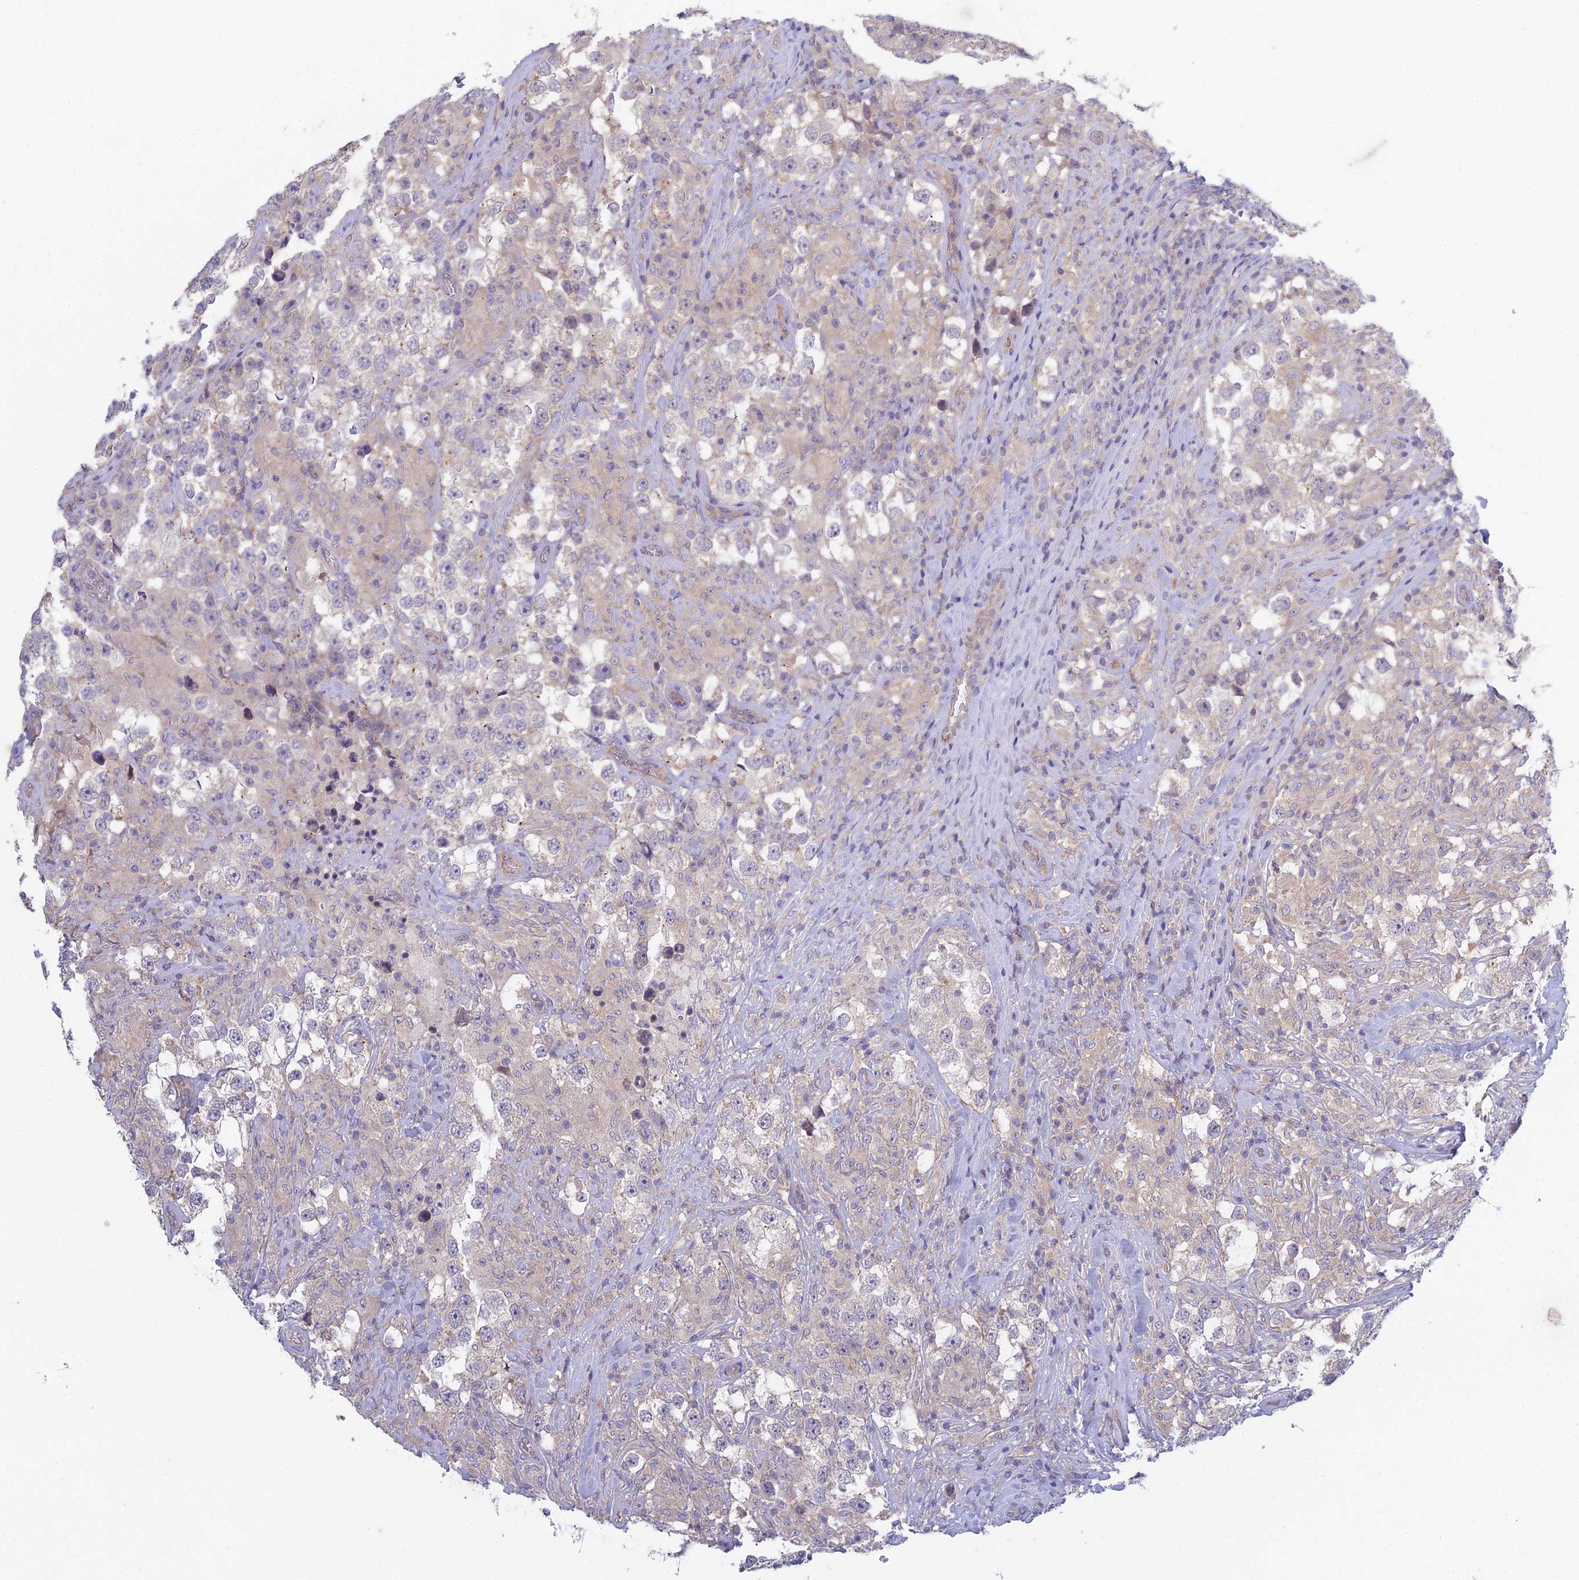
{"staining": {"intensity": "negative", "quantity": "none", "location": "none"}, "tissue": "testis cancer", "cell_type": "Tumor cells", "image_type": "cancer", "snomed": [{"axis": "morphology", "description": "Seminoma, NOS"}, {"axis": "topography", "description": "Testis"}], "caption": "High power microscopy histopathology image of an immunohistochemistry photomicrograph of testis cancer, revealing no significant positivity in tumor cells.", "gene": "METTL26", "patient": {"sex": "male", "age": 46}}